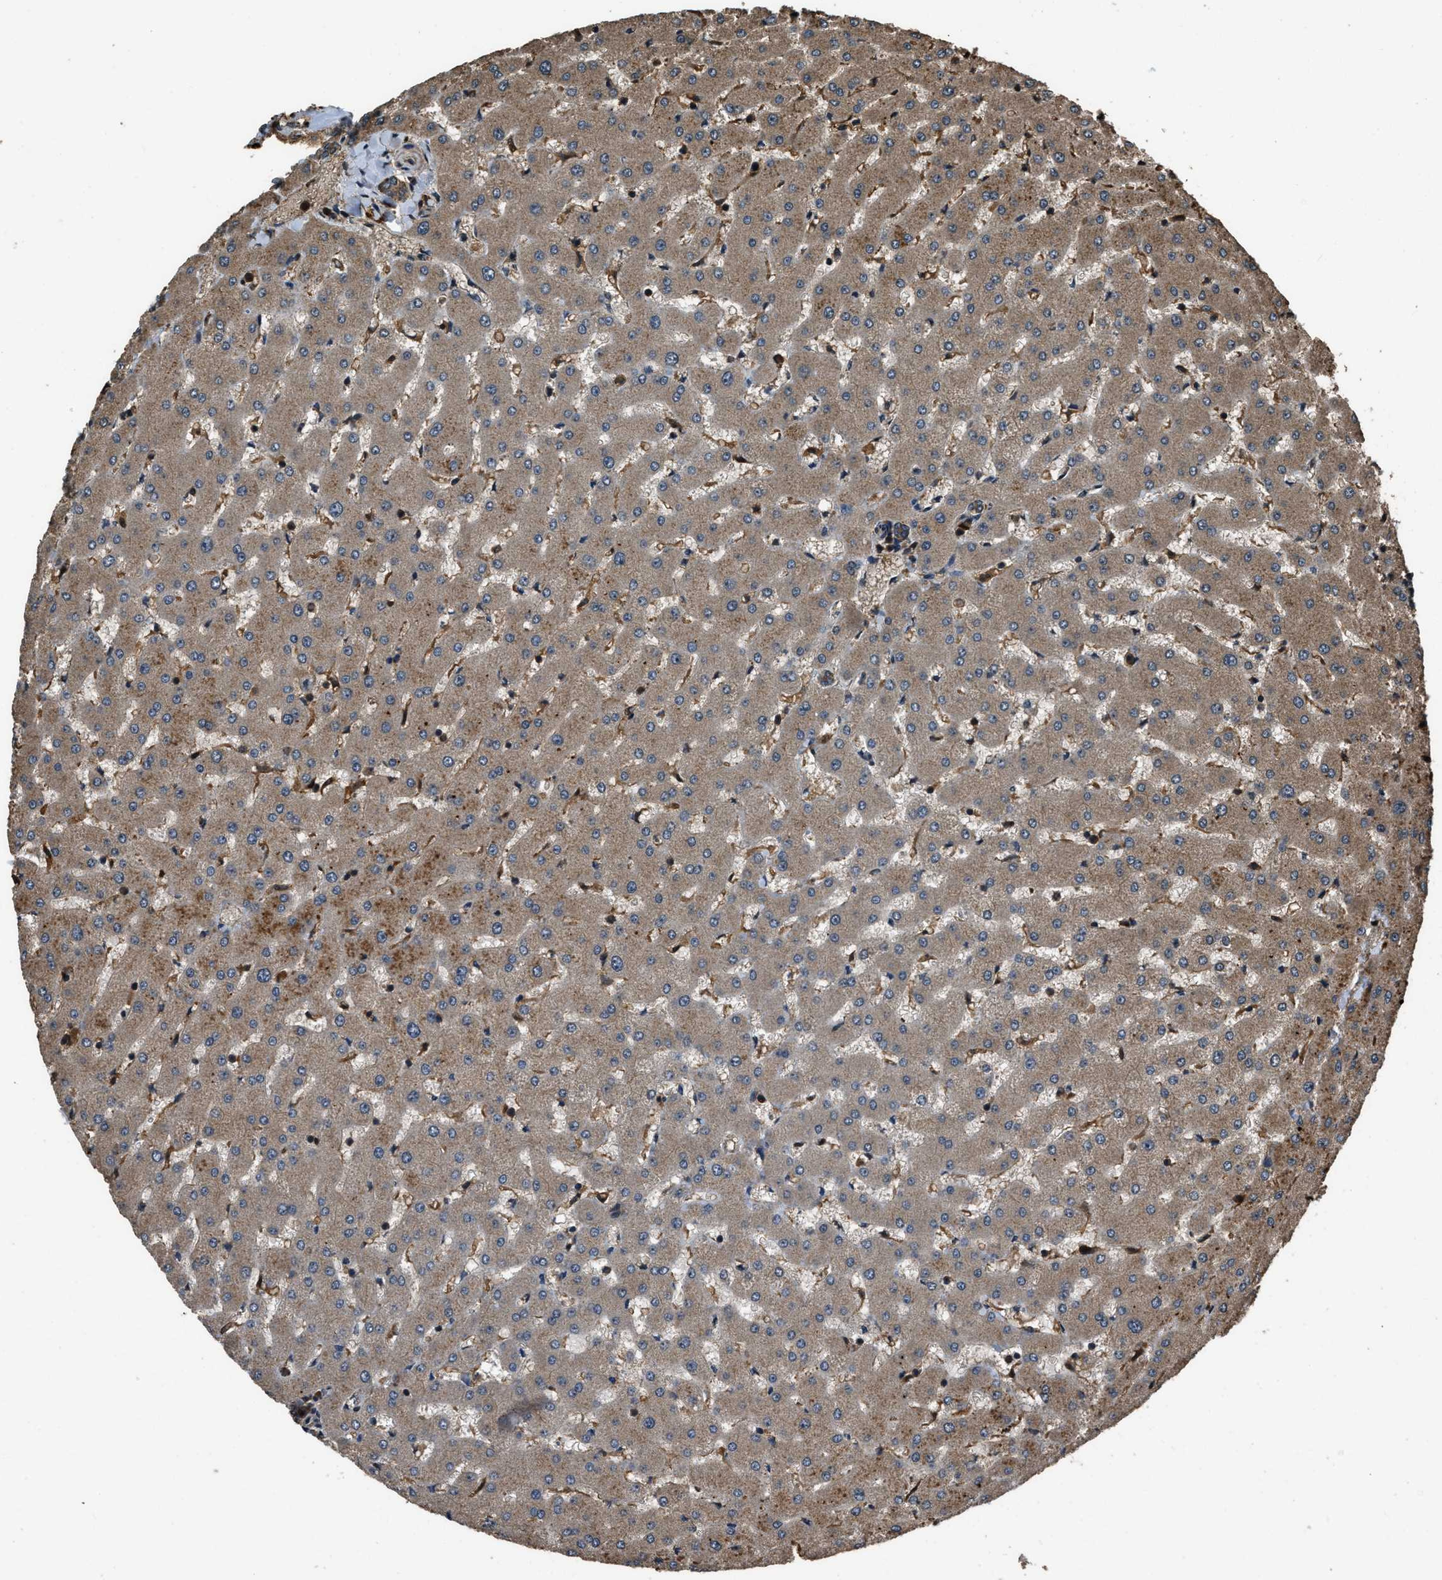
{"staining": {"intensity": "weak", "quantity": ">75%", "location": "cytoplasmic/membranous"}, "tissue": "liver", "cell_type": "Cholangiocytes", "image_type": "normal", "snomed": [{"axis": "morphology", "description": "Normal tissue, NOS"}, {"axis": "topography", "description": "Liver"}], "caption": "Normal liver exhibits weak cytoplasmic/membranous expression in about >75% of cholangiocytes, visualized by immunohistochemistry.", "gene": "RAP2A", "patient": {"sex": "female", "age": 63}}